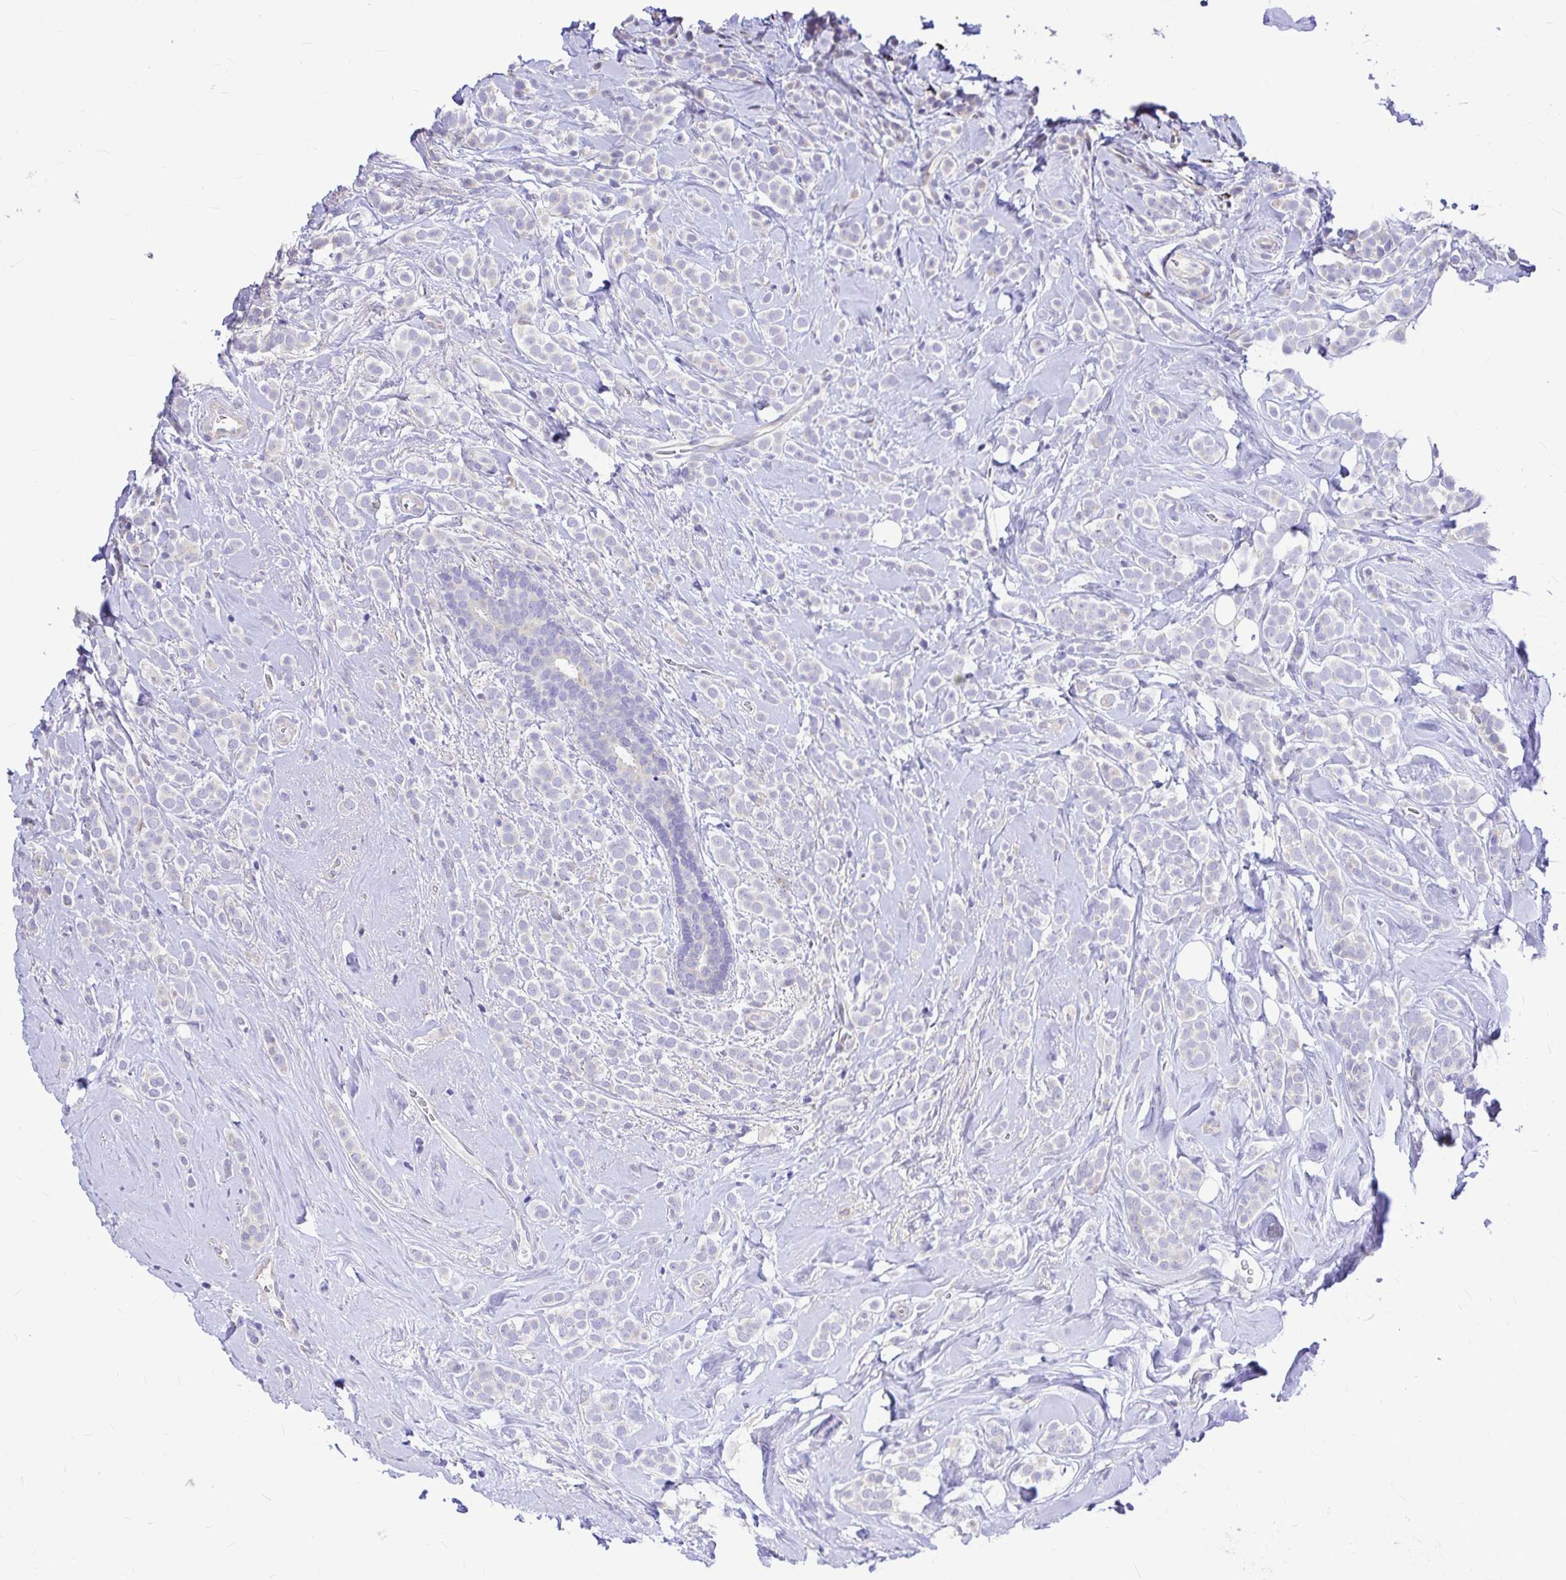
{"staining": {"intensity": "negative", "quantity": "none", "location": "none"}, "tissue": "breast cancer", "cell_type": "Tumor cells", "image_type": "cancer", "snomed": [{"axis": "morphology", "description": "Lobular carcinoma"}, {"axis": "topography", "description": "Breast"}], "caption": "High magnification brightfield microscopy of lobular carcinoma (breast) stained with DAB (3,3'-diaminobenzidine) (brown) and counterstained with hematoxylin (blue): tumor cells show no significant staining.", "gene": "GABBR2", "patient": {"sex": "female", "age": 49}}